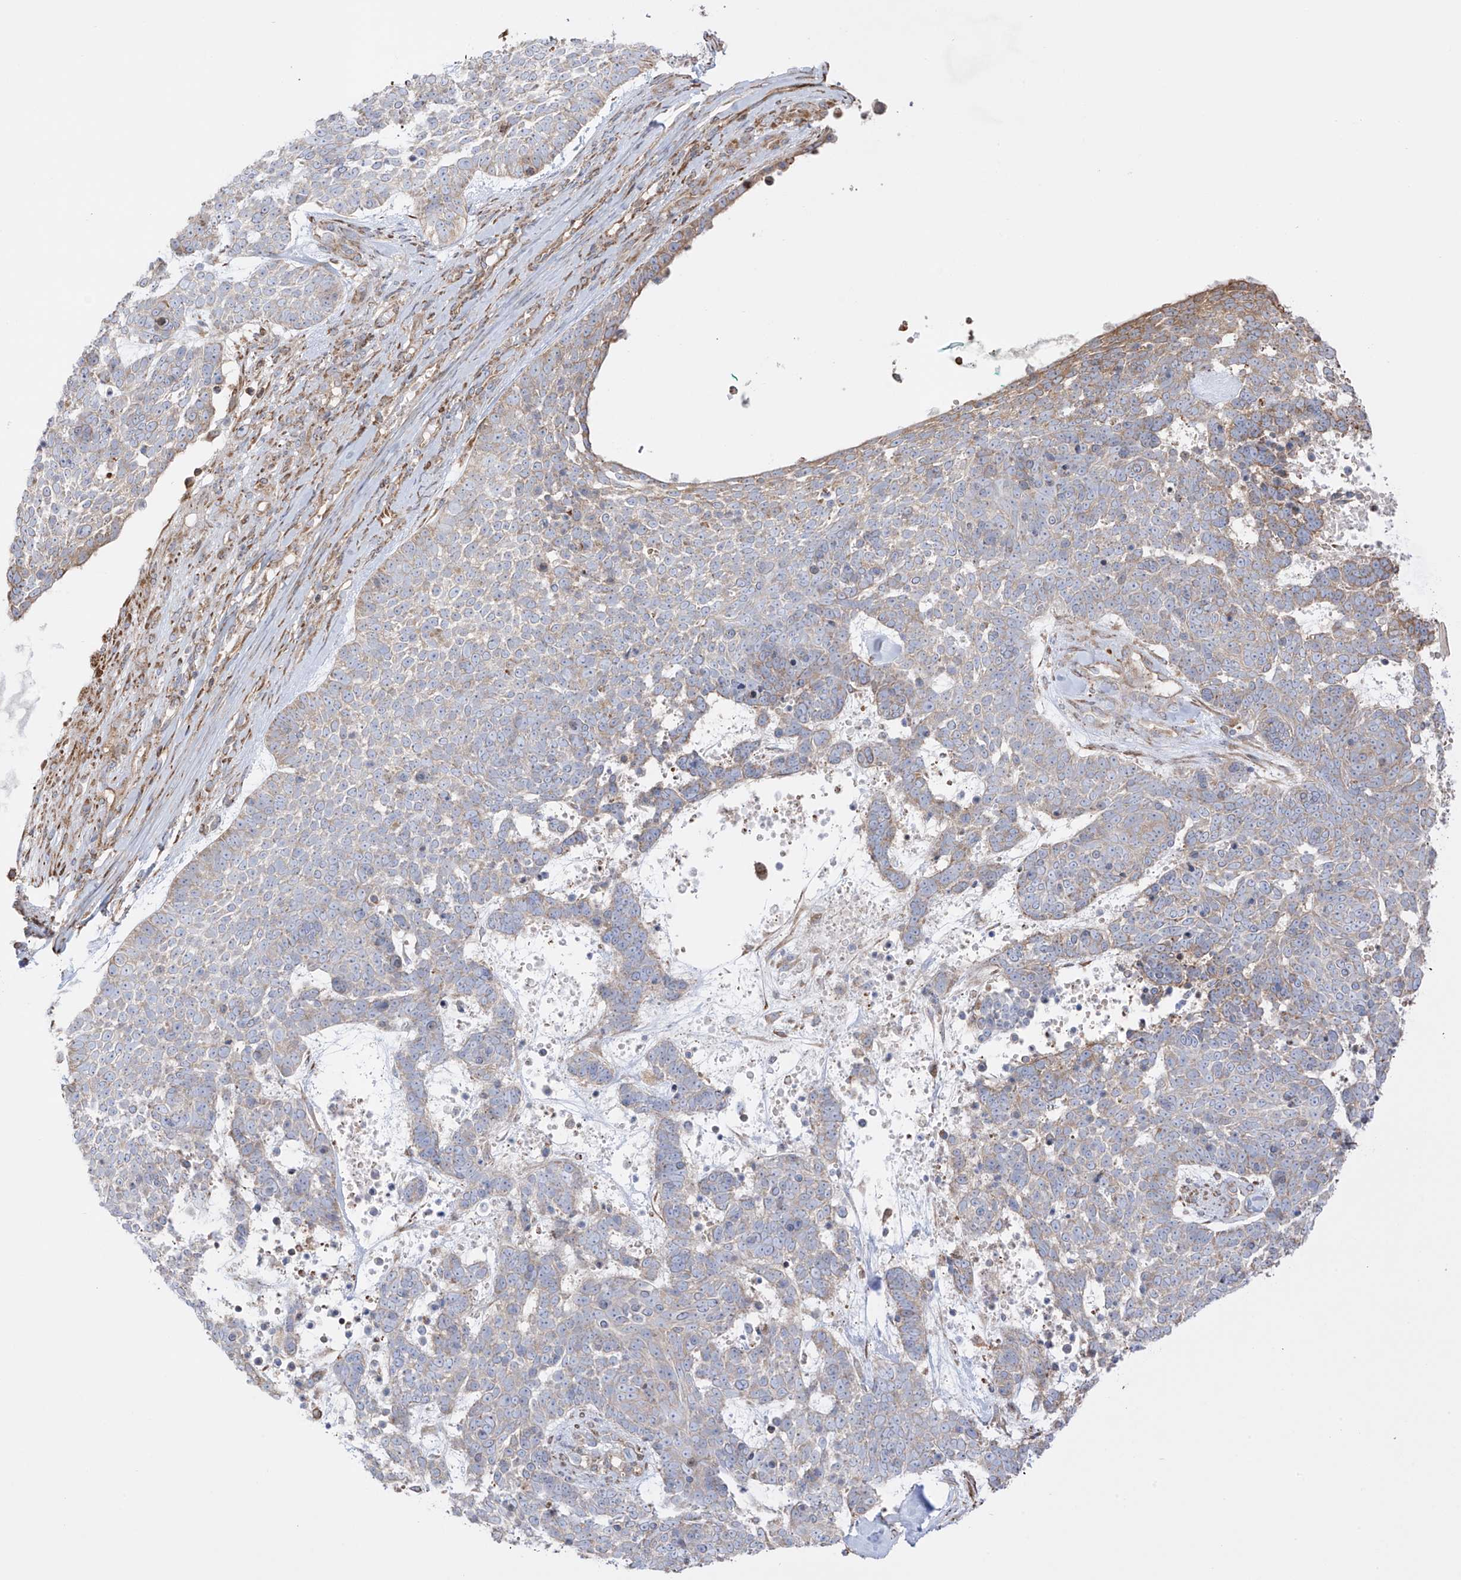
{"staining": {"intensity": "weak", "quantity": ">75%", "location": "cytoplasmic/membranous"}, "tissue": "skin cancer", "cell_type": "Tumor cells", "image_type": "cancer", "snomed": [{"axis": "morphology", "description": "Basal cell carcinoma"}, {"axis": "topography", "description": "Skin"}], "caption": "High-magnification brightfield microscopy of skin cancer (basal cell carcinoma) stained with DAB (brown) and counterstained with hematoxylin (blue). tumor cells exhibit weak cytoplasmic/membranous staining is present in about>75% of cells. (IHC, brightfield microscopy, high magnification).", "gene": "XKR3", "patient": {"sex": "female", "age": 81}}